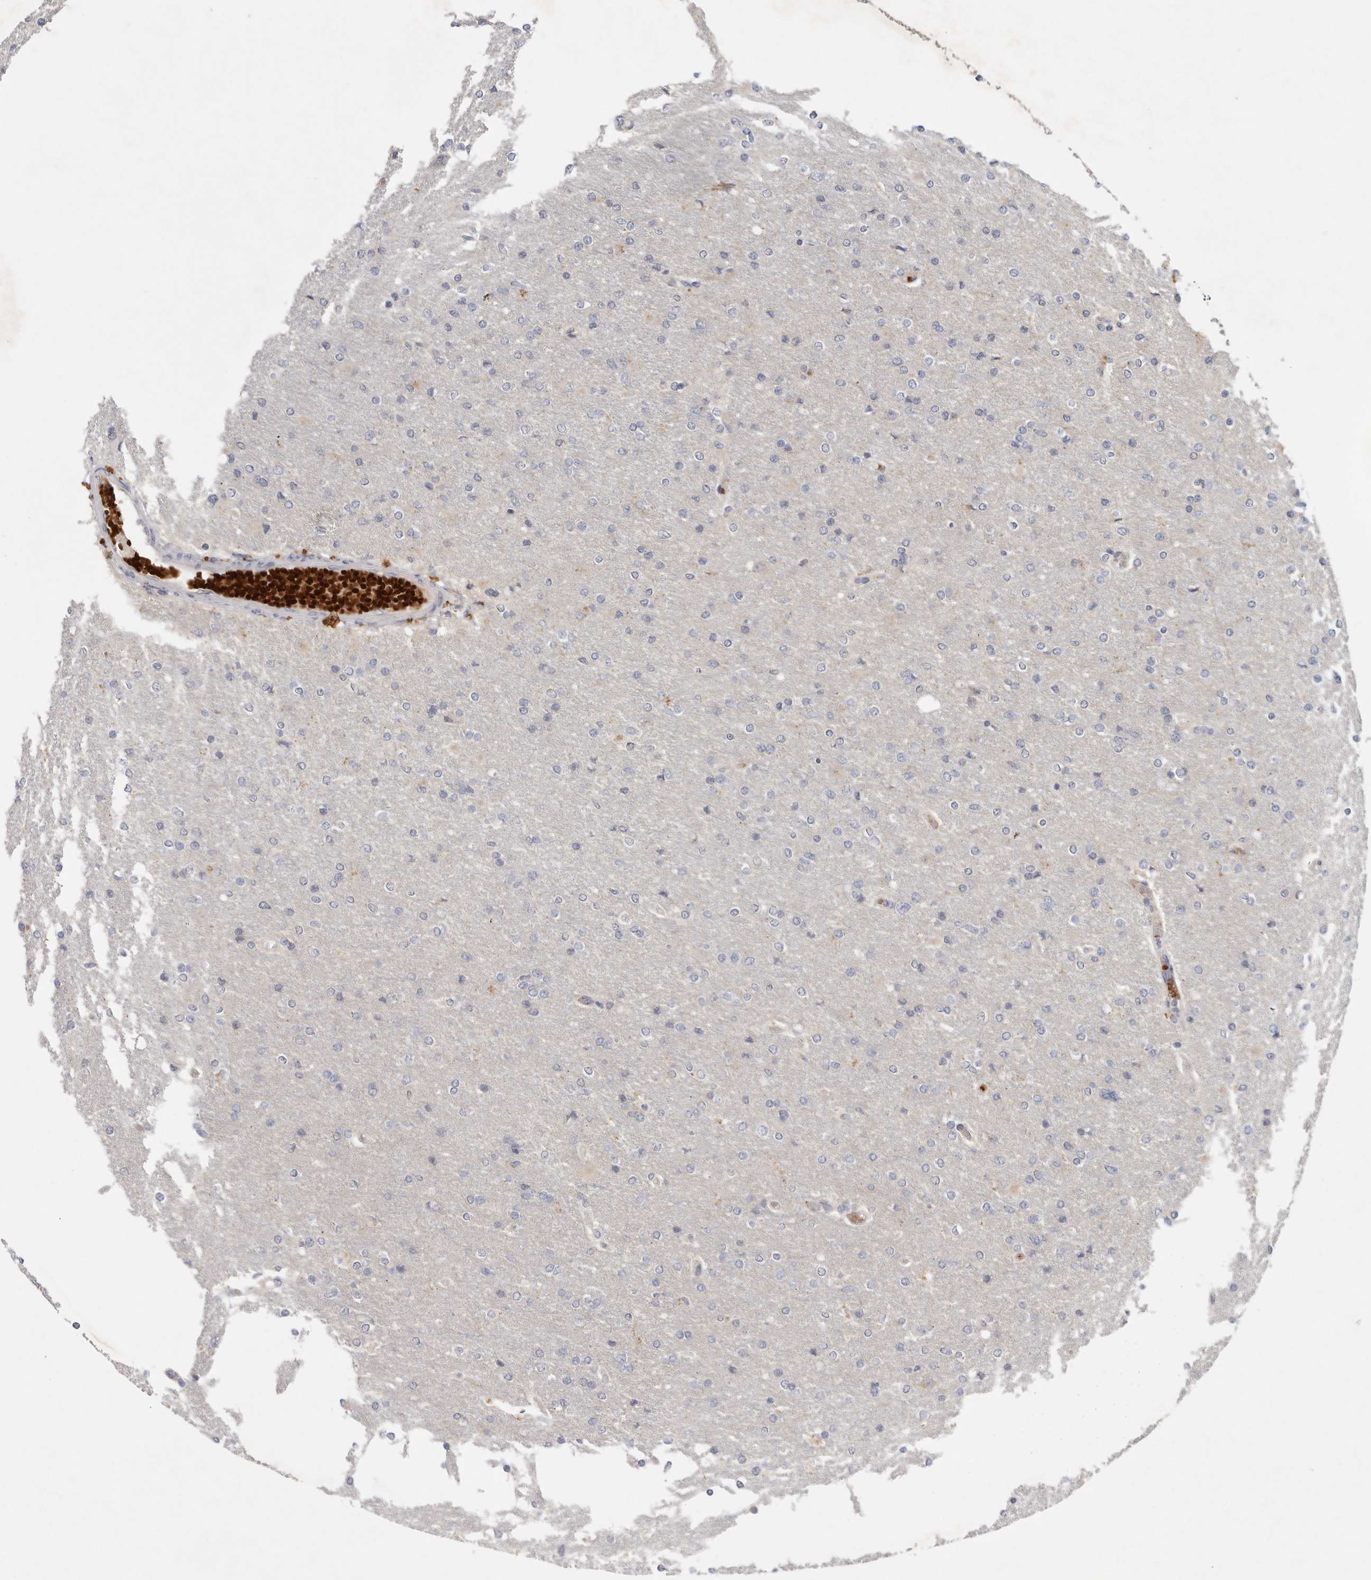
{"staining": {"intensity": "negative", "quantity": "none", "location": "none"}, "tissue": "glioma", "cell_type": "Tumor cells", "image_type": "cancer", "snomed": [{"axis": "morphology", "description": "Glioma, malignant, High grade"}, {"axis": "topography", "description": "Cerebral cortex"}], "caption": "An immunohistochemistry photomicrograph of glioma is shown. There is no staining in tumor cells of glioma. Brightfield microscopy of immunohistochemistry (IHC) stained with DAB (3,3'-diaminobenzidine) (brown) and hematoxylin (blue), captured at high magnification.", "gene": "CFAP298", "patient": {"sex": "female", "age": 36}}